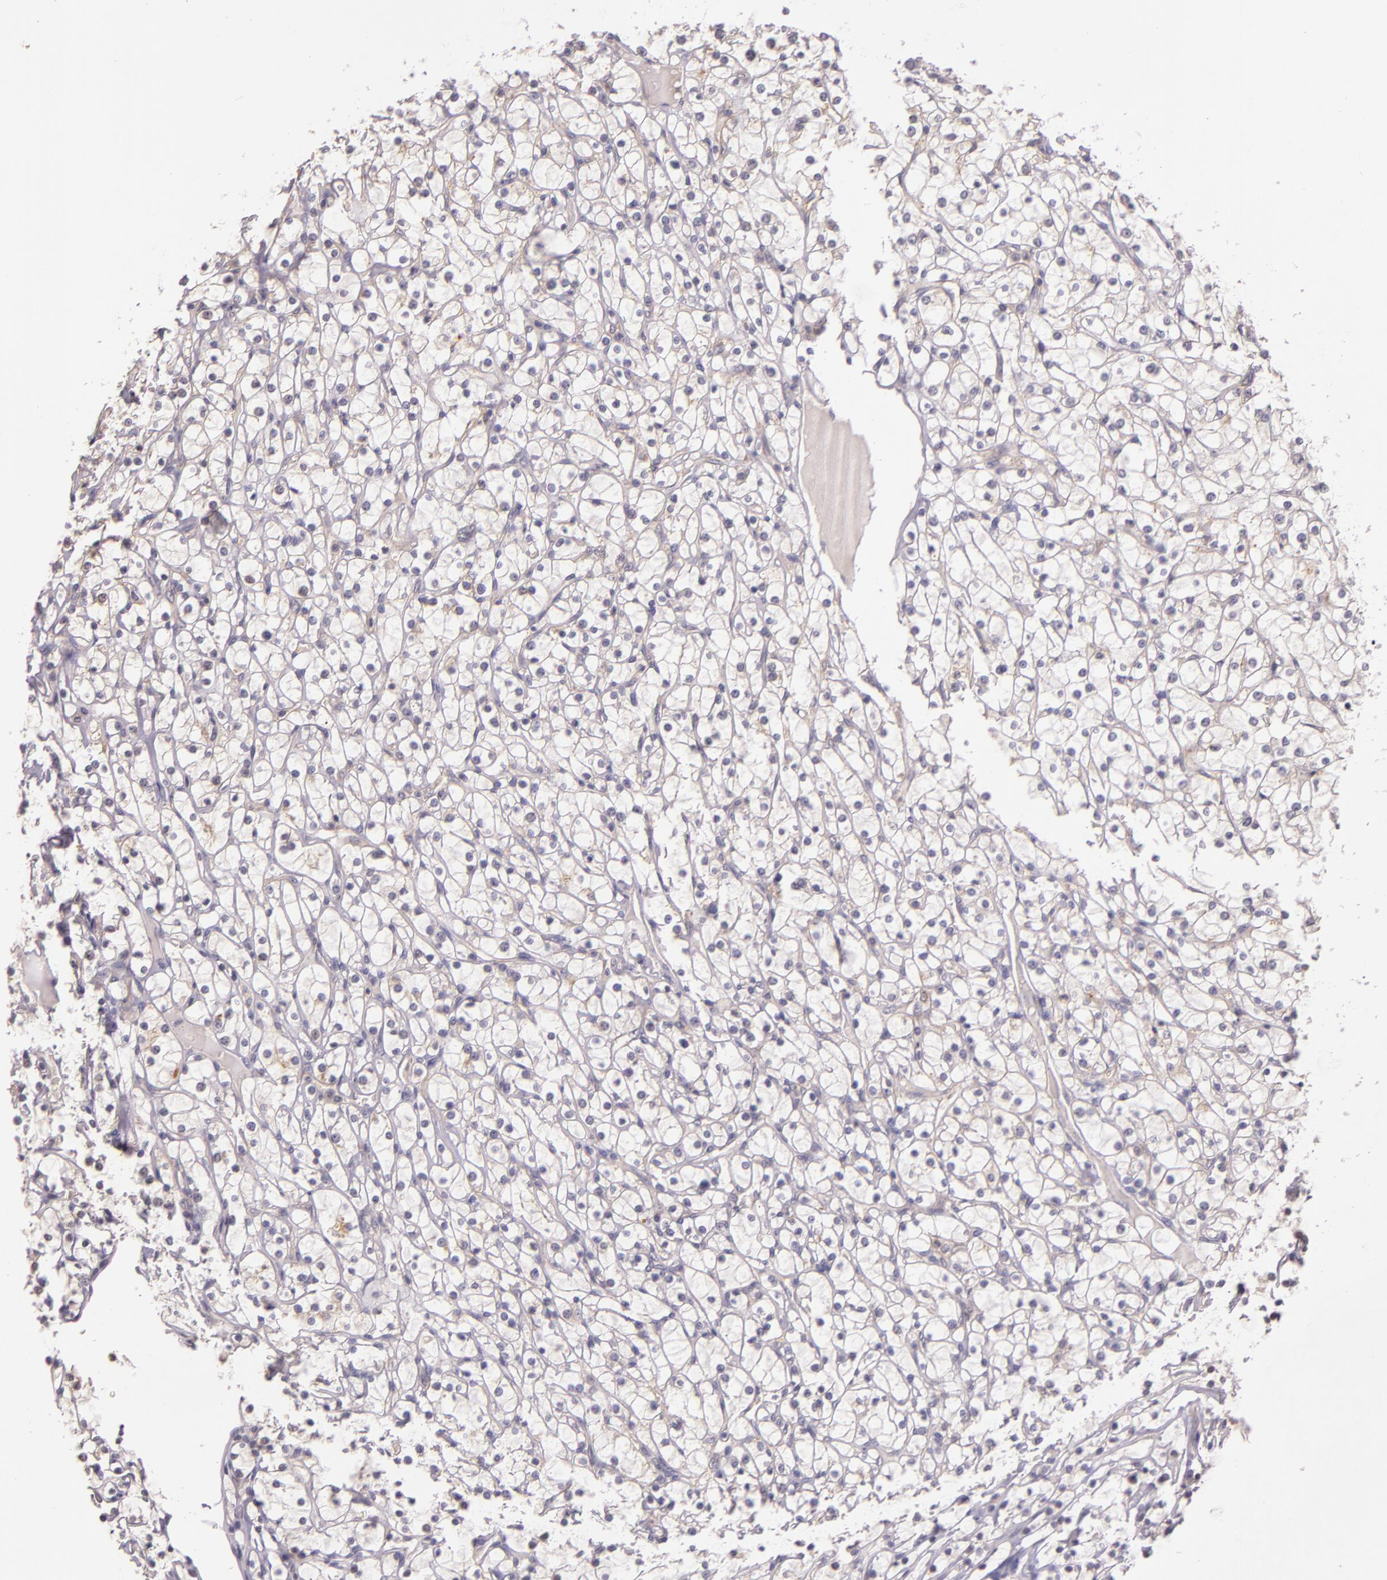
{"staining": {"intensity": "negative", "quantity": "none", "location": "none"}, "tissue": "renal cancer", "cell_type": "Tumor cells", "image_type": "cancer", "snomed": [{"axis": "morphology", "description": "Adenocarcinoma, NOS"}, {"axis": "topography", "description": "Kidney"}], "caption": "Immunohistochemical staining of human adenocarcinoma (renal) exhibits no significant expression in tumor cells. Nuclei are stained in blue.", "gene": "ARMH4", "patient": {"sex": "female", "age": 73}}